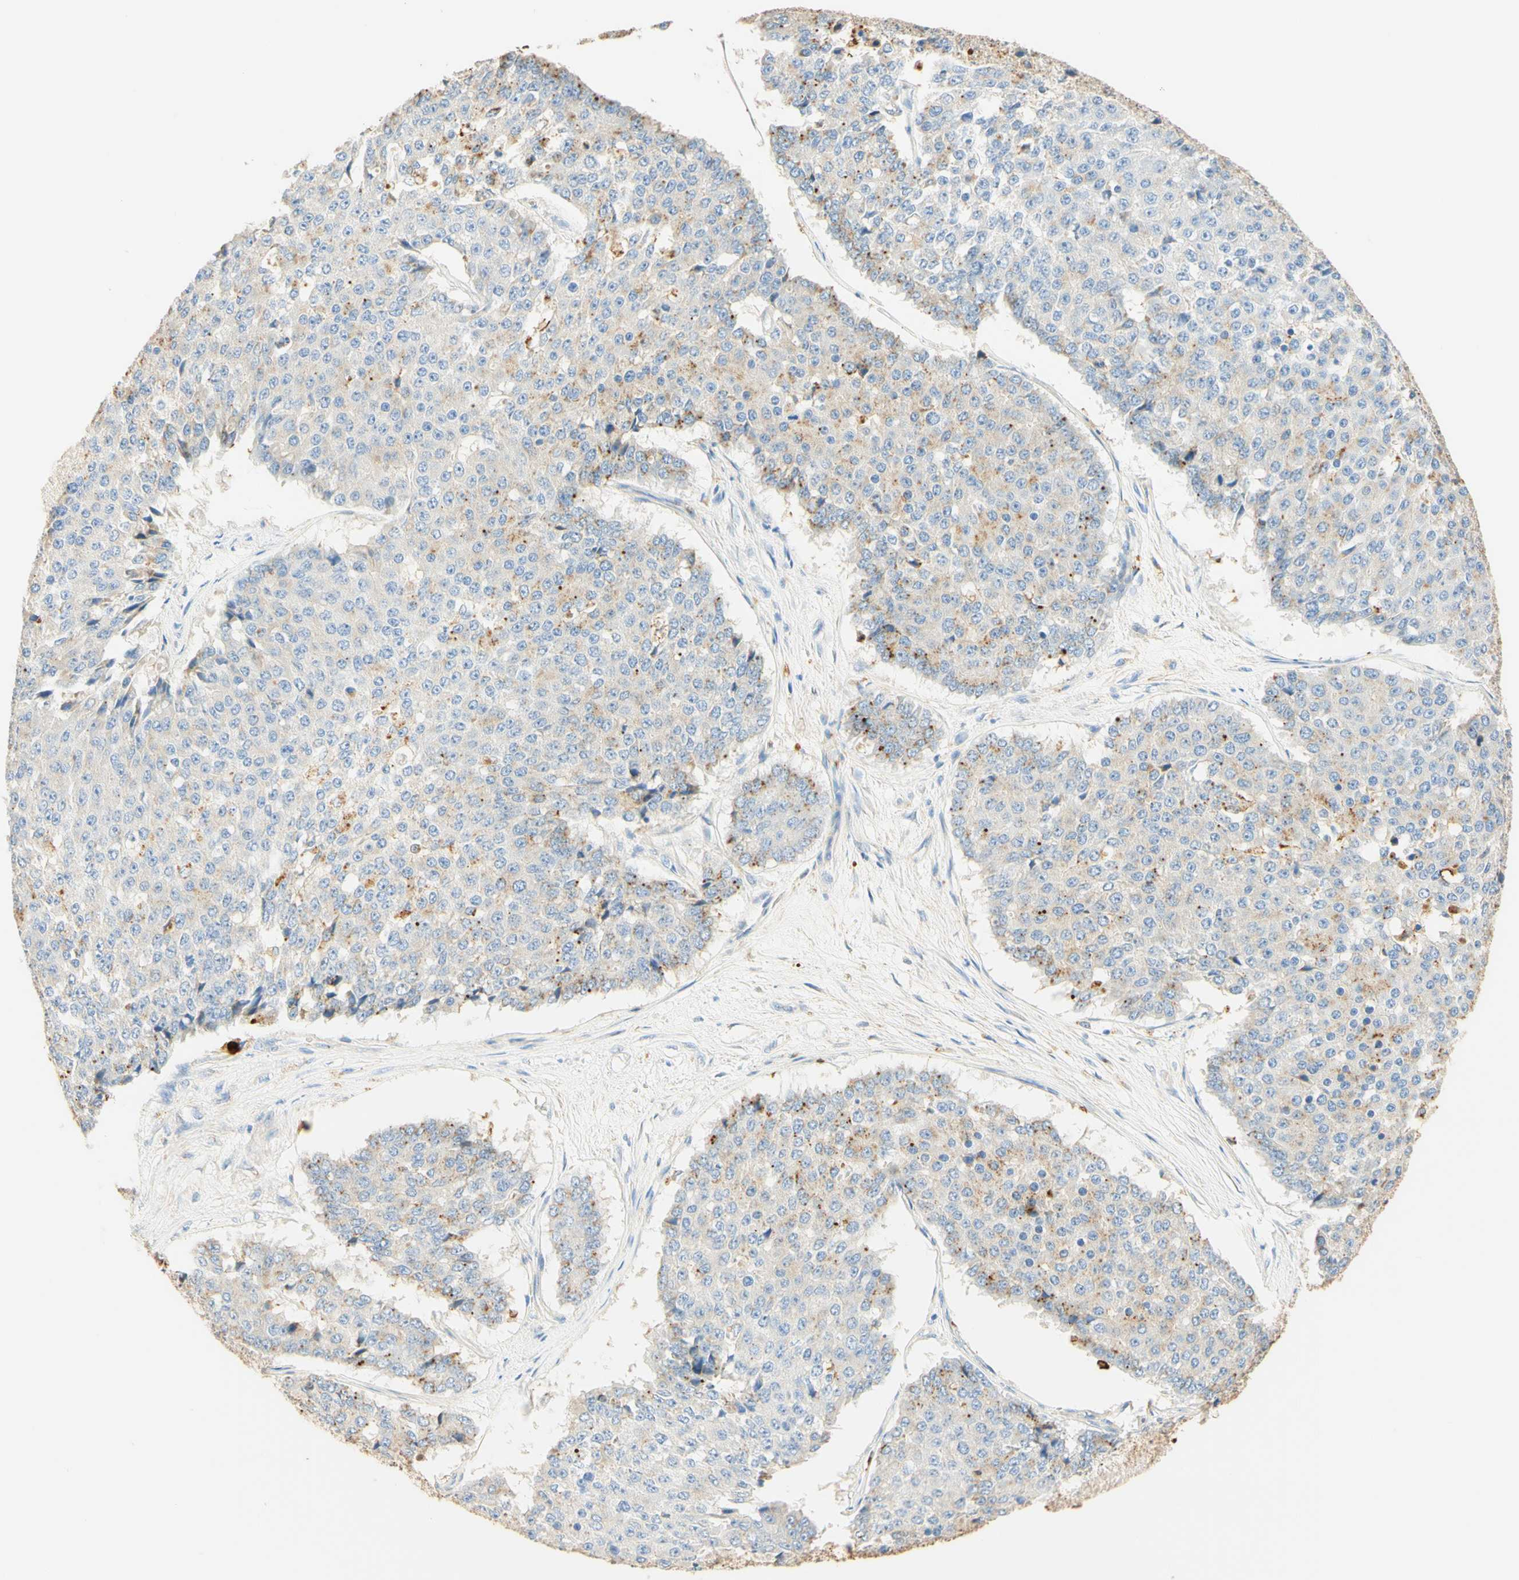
{"staining": {"intensity": "moderate", "quantity": "<25%", "location": "cytoplasmic/membranous"}, "tissue": "pancreatic cancer", "cell_type": "Tumor cells", "image_type": "cancer", "snomed": [{"axis": "morphology", "description": "Adenocarcinoma, NOS"}, {"axis": "topography", "description": "Pancreas"}], "caption": "A brown stain highlights moderate cytoplasmic/membranous staining of a protein in adenocarcinoma (pancreatic) tumor cells.", "gene": "CD63", "patient": {"sex": "male", "age": 50}}